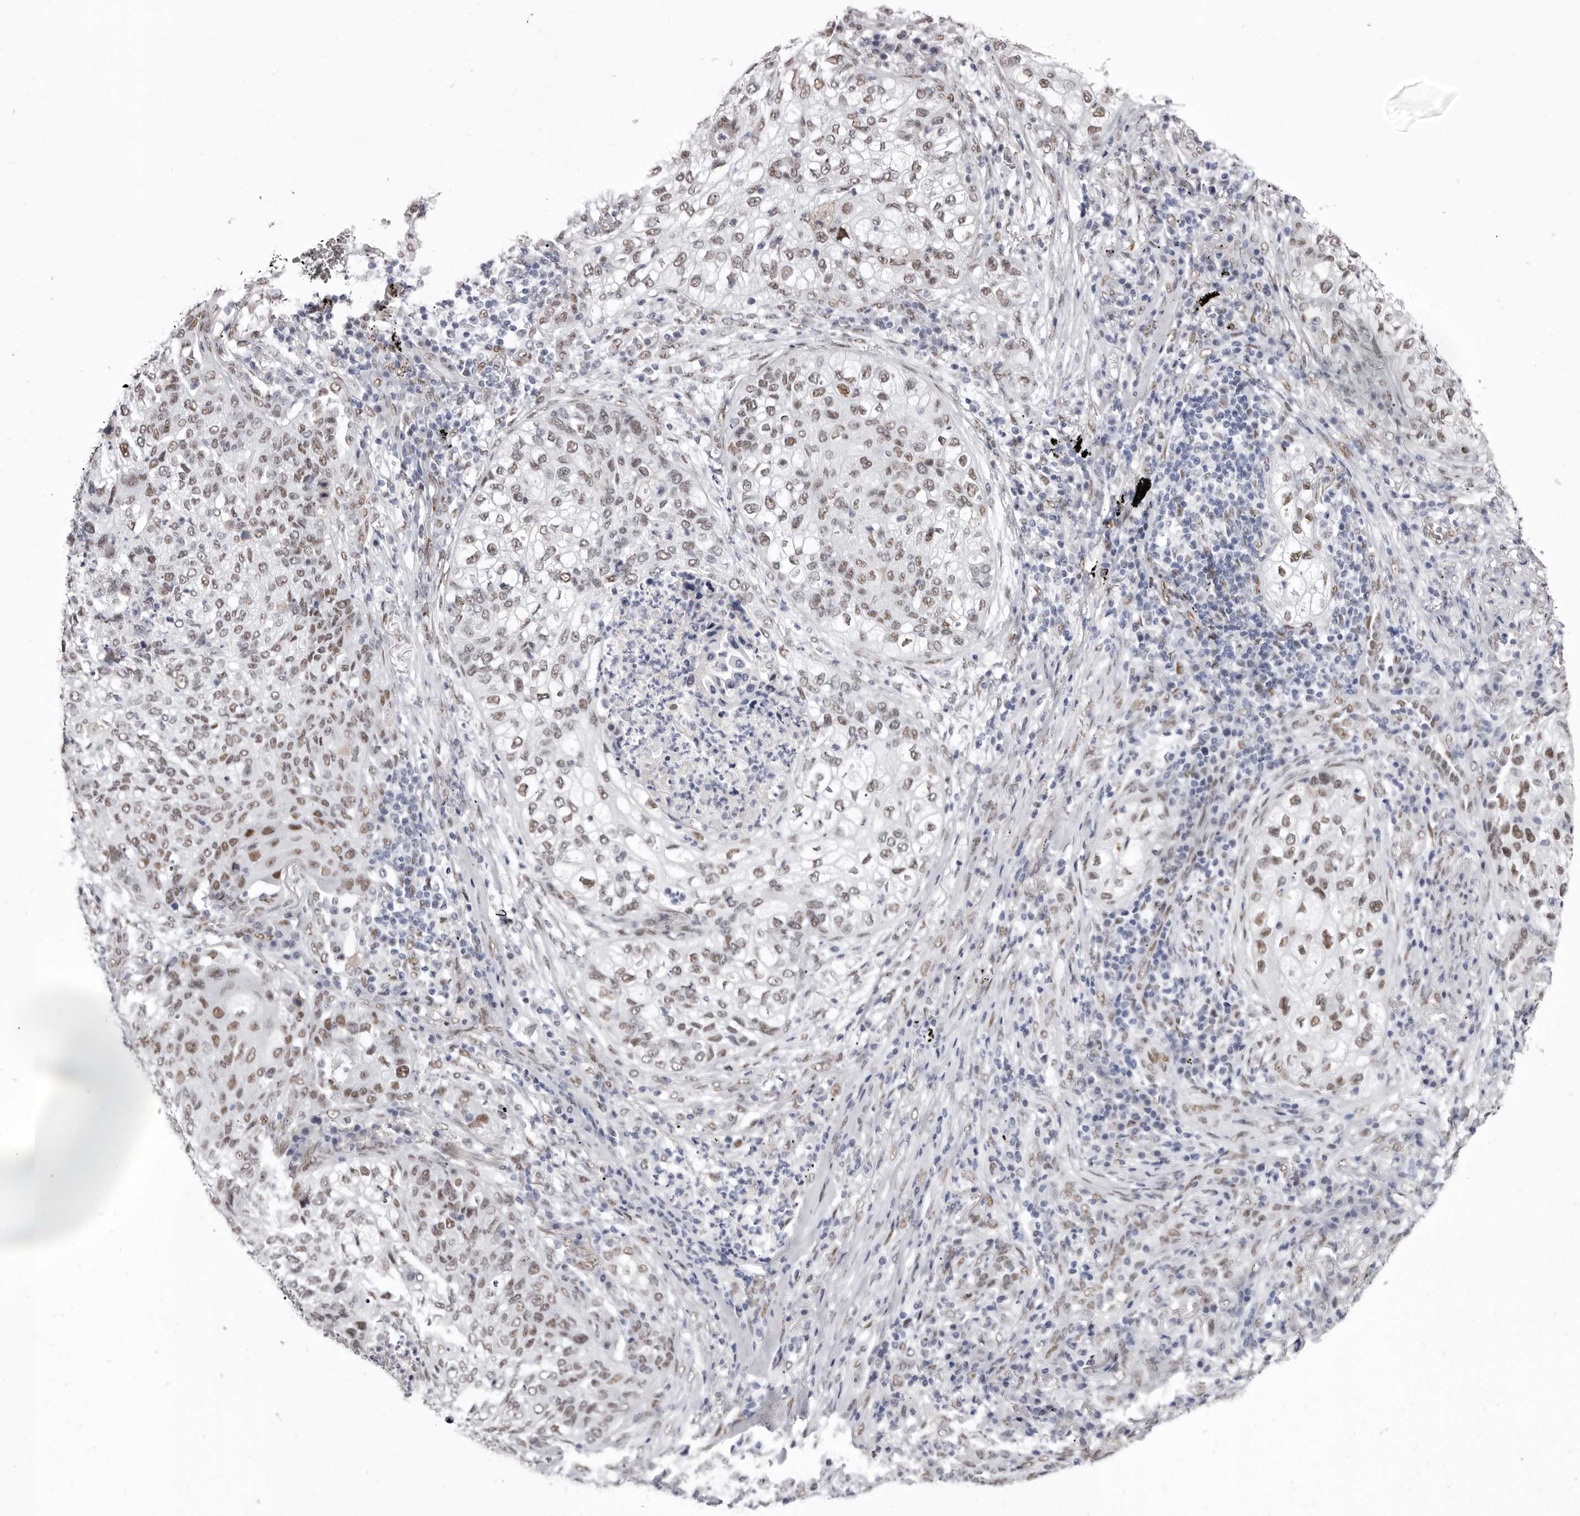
{"staining": {"intensity": "moderate", "quantity": ">75%", "location": "nuclear"}, "tissue": "lung cancer", "cell_type": "Tumor cells", "image_type": "cancer", "snomed": [{"axis": "morphology", "description": "Squamous cell carcinoma, NOS"}, {"axis": "topography", "description": "Lung"}], "caption": "Squamous cell carcinoma (lung) stained with DAB immunohistochemistry (IHC) displays medium levels of moderate nuclear staining in approximately >75% of tumor cells.", "gene": "ZNF326", "patient": {"sex": "female", "age": 63}}